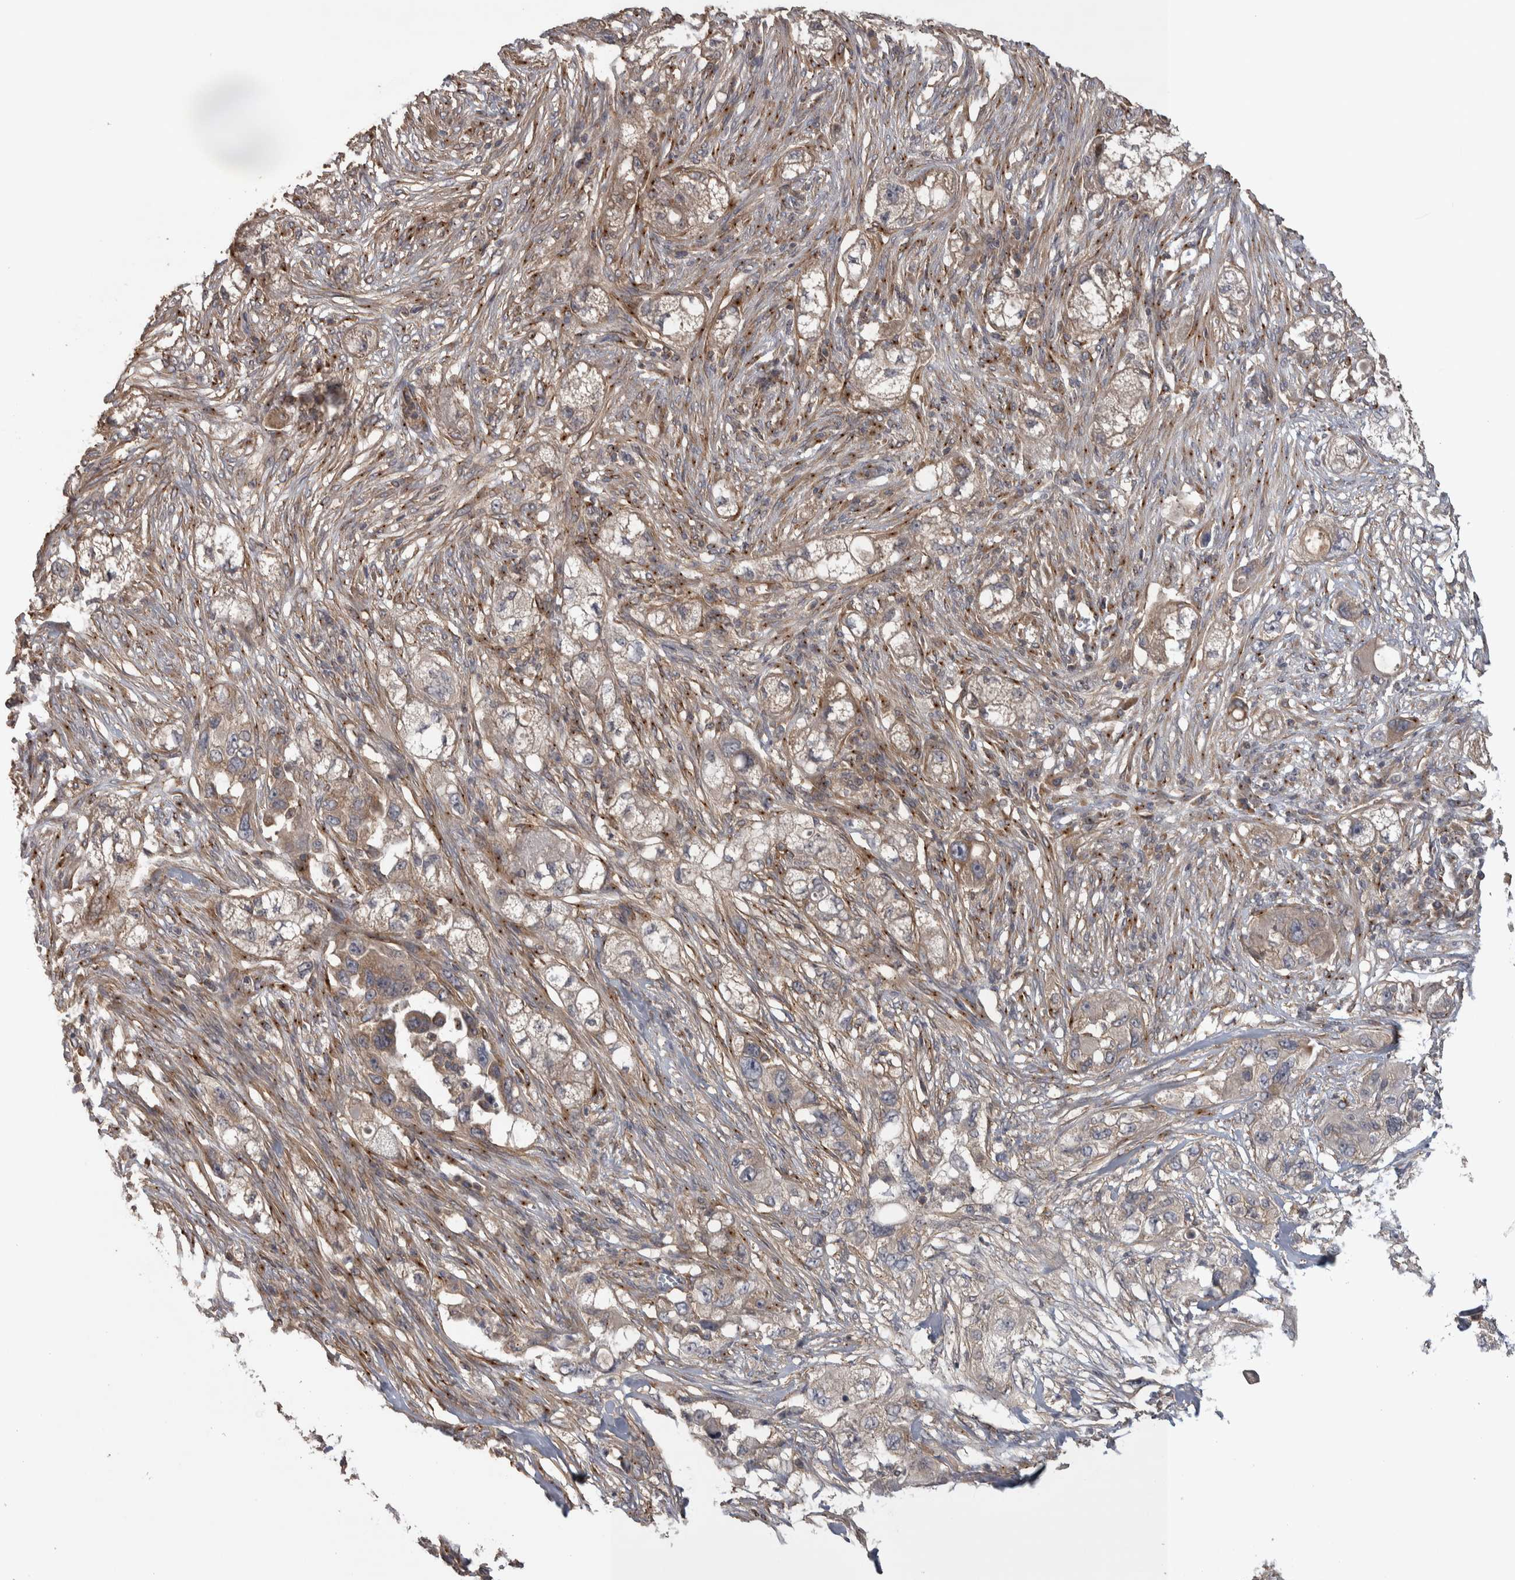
{"staining": {"intensity": "weak", "quantity": "<25%", "location": "cytoplasmic/membranous"}, "tissue": "pancreatic cancer", "cell_type": "Tumor cells", "image_type": "cancer", "snomed": [{"axis": "morphology", "description": "Adenocarcinoma, NOS"}, {"axis": "topography", "description": "Pancreas"}], "caption": "This is an IHC image of pancreatic cancer. There is no positivity in tumor cells.", "gene": "IFRD1", "patient": {"sex": "female", "age": 78}}